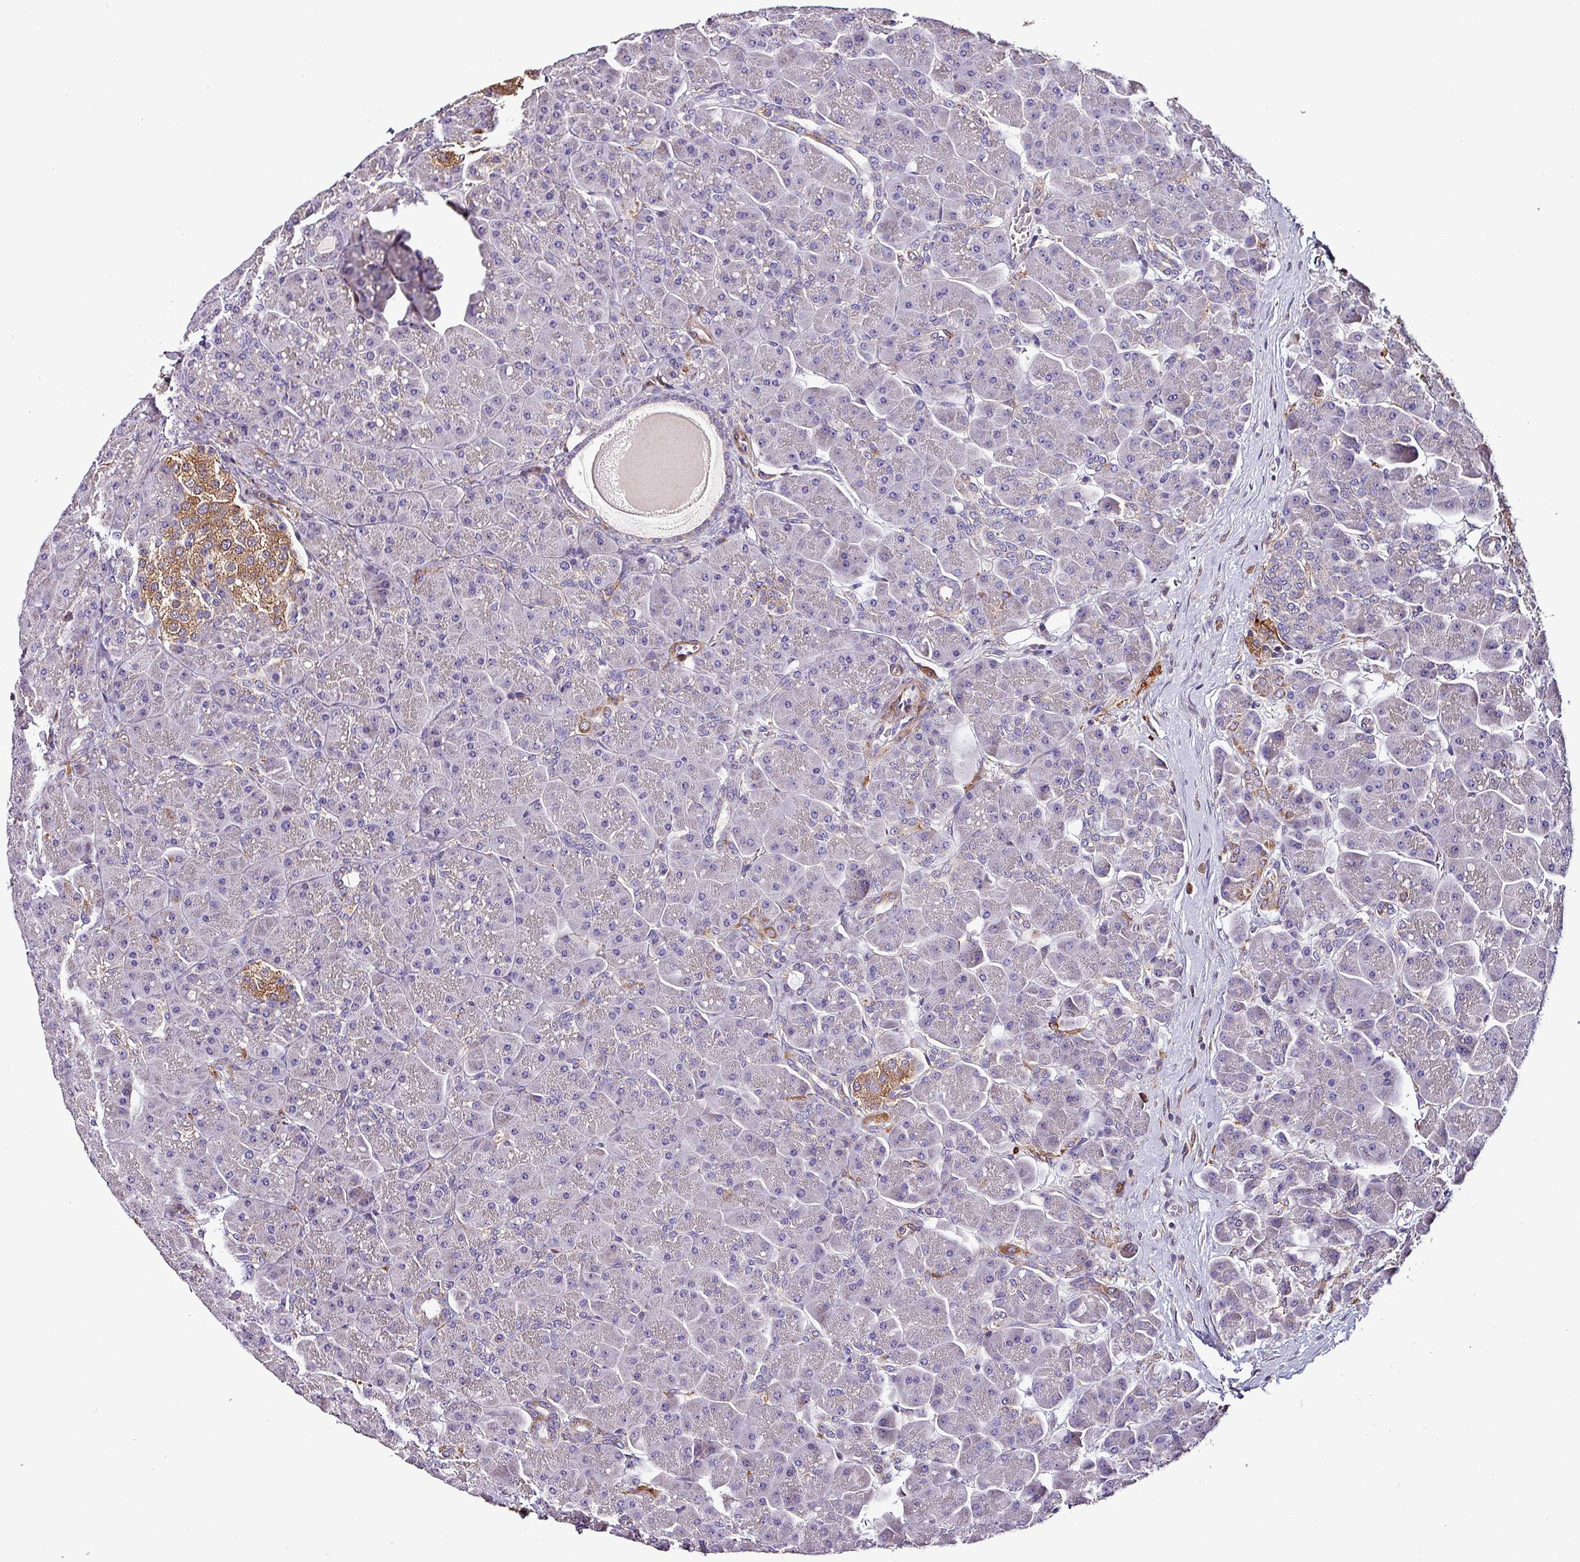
{"staining": {"intensity": "moderate", "quantity": "<25%", "location": "cytoplasmic/membranous"}, "tissue": "pancreas", "cell_type": "Exocrine glandular cells", "image_type": "normal", "snomed": [{"axis": "morphology", "description": "Normal tissue, NOS"}, {"axis": "topography", "description": "Pancreas"}], "caption": "Protein expression analysis of normal pancreas displays moderate cytoplasmic/membranous staining in about <25% of exocrine glandular cells. Immunohistochemistry stains the protein in brown and the nuclei are stained blue.", "gene": "SCIN", "patient": {"sex": "male", "age": 66}}